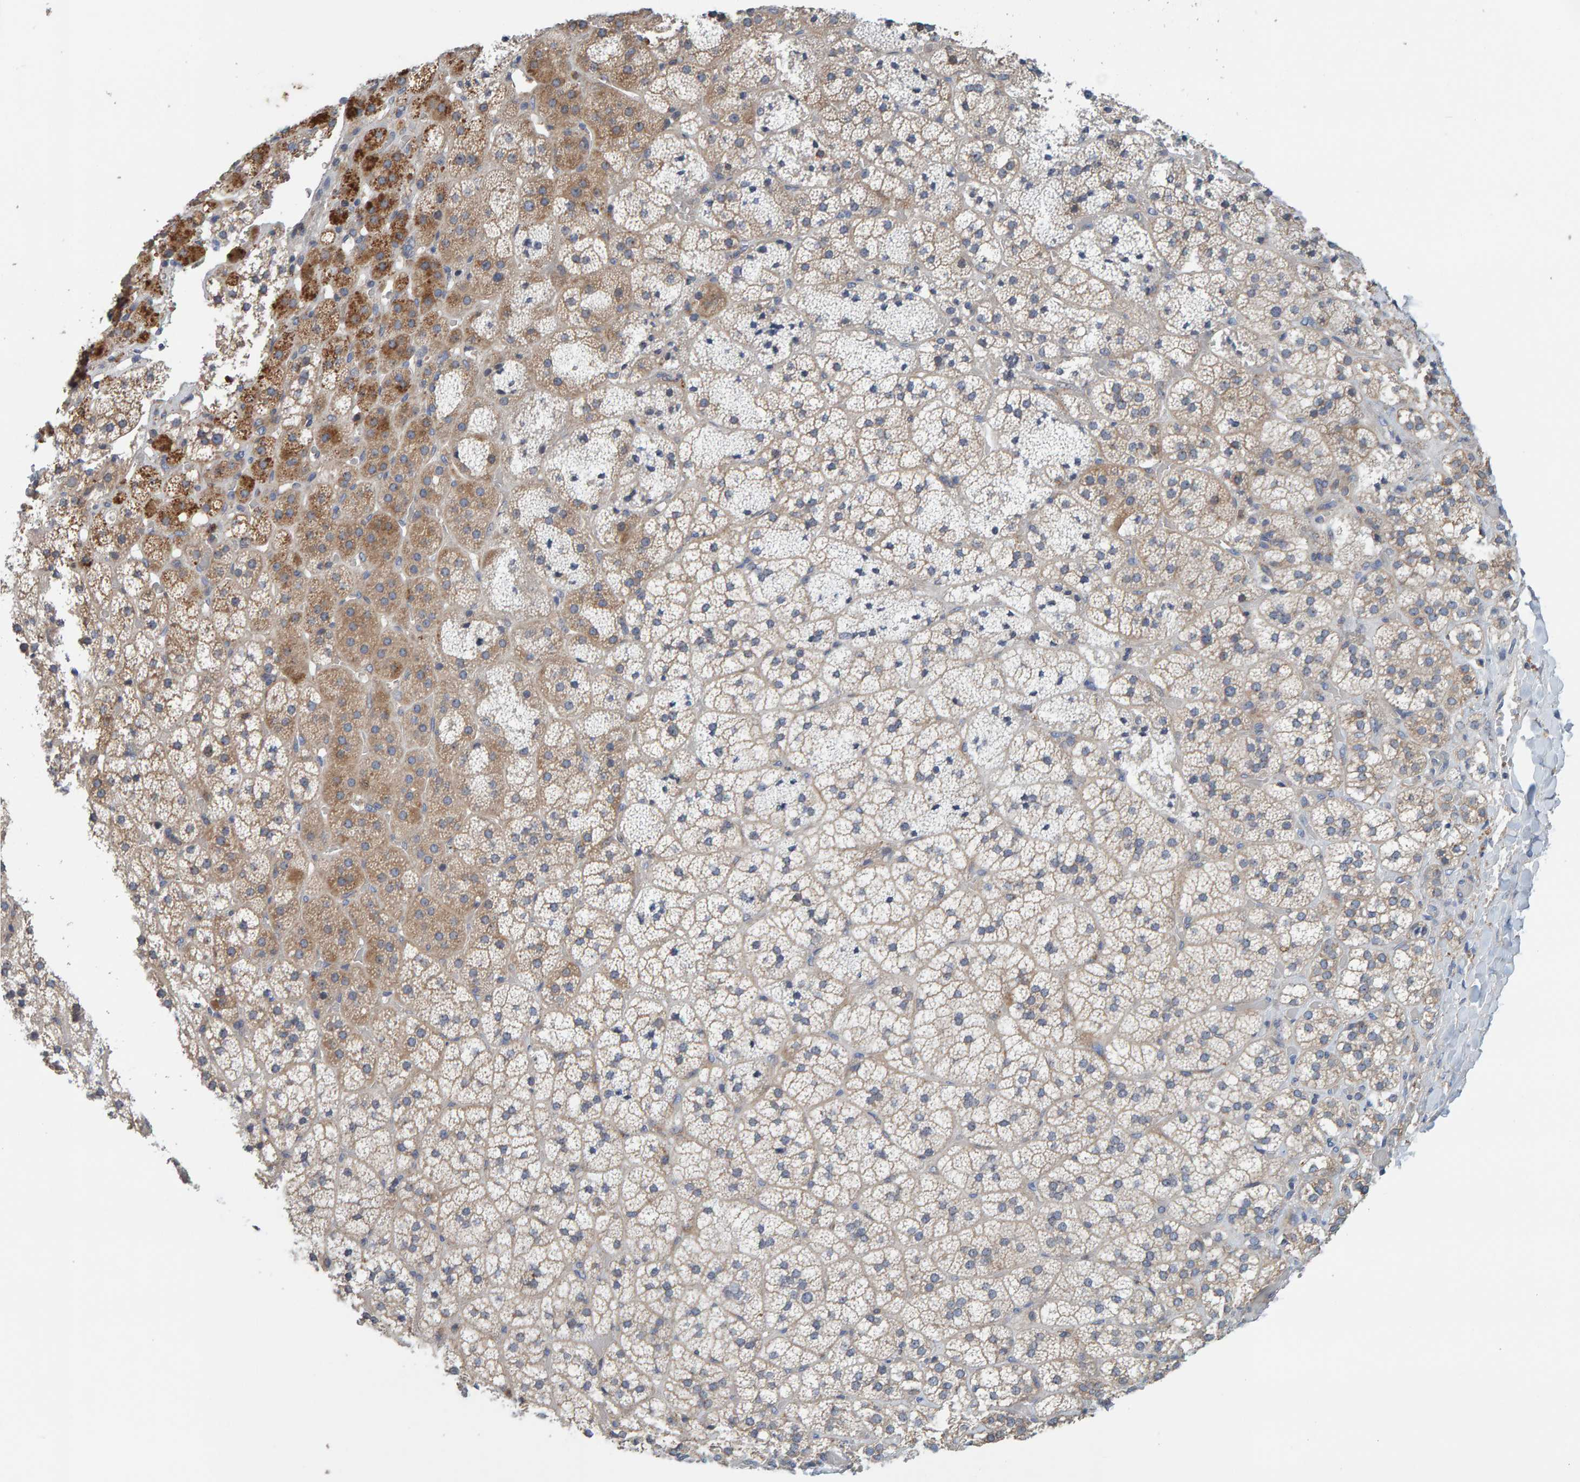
{"staining": {"intensity": "moderate", "quantity": "25%-75%", "location": "cytoplasmic/membranous"}, "tissue": "adrenal gland", "cell_type": "Glandular cells", "image_type": "normal", "snomed": [{"axis": "morphology", "description": "Normal tissue, NOS"}, {"axis": "topography", "description": "Adrenal gland"}], "caption": "Immunohistochemistry image of unremarkable adrenal gland stained for a protein (brown), which shows medium levels of moderate cytoplasmic/membranous expression in about 25%-75% of glandular cells.", "gene": "CCM2", "patient": {"sex": "female", "age": 44}}